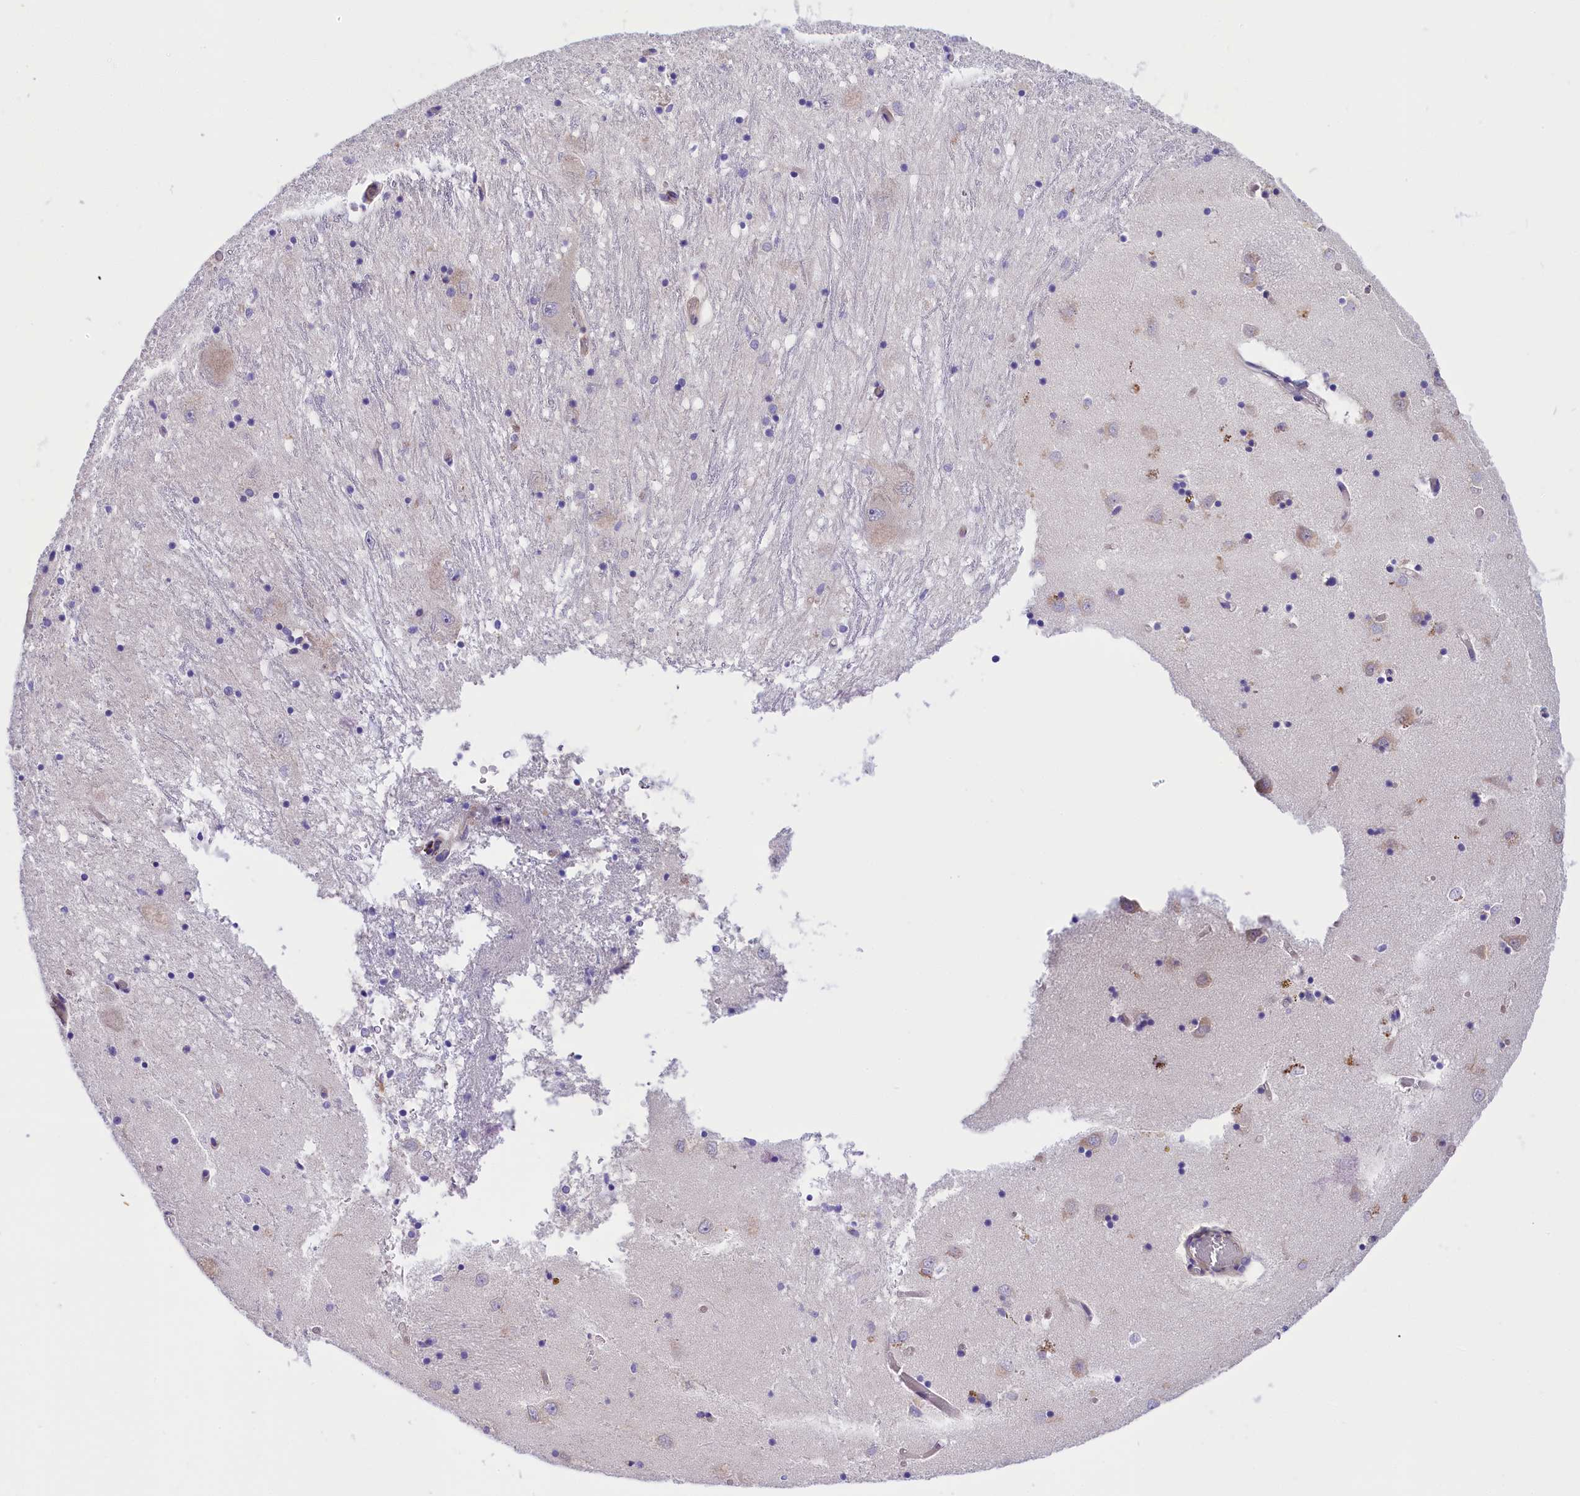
{"staining": {"intensity": "negative", "quantity": "none", "location": "none"}, "tissue": "caudate", "cell_type": "Glial cells", "image_type": "normal", "snomed": [{"axis": "morphology", "description": "Normal tissue, NOS"}, {"axis": "topography", "description": "Lateral ventricle wall"}], "caption": "Unremarkable caudate was stained to show a protein in brown. There is no significant expression in glial cells.", "gene": "CCDC32", "patient": {"sex": "male", "age": 70}}